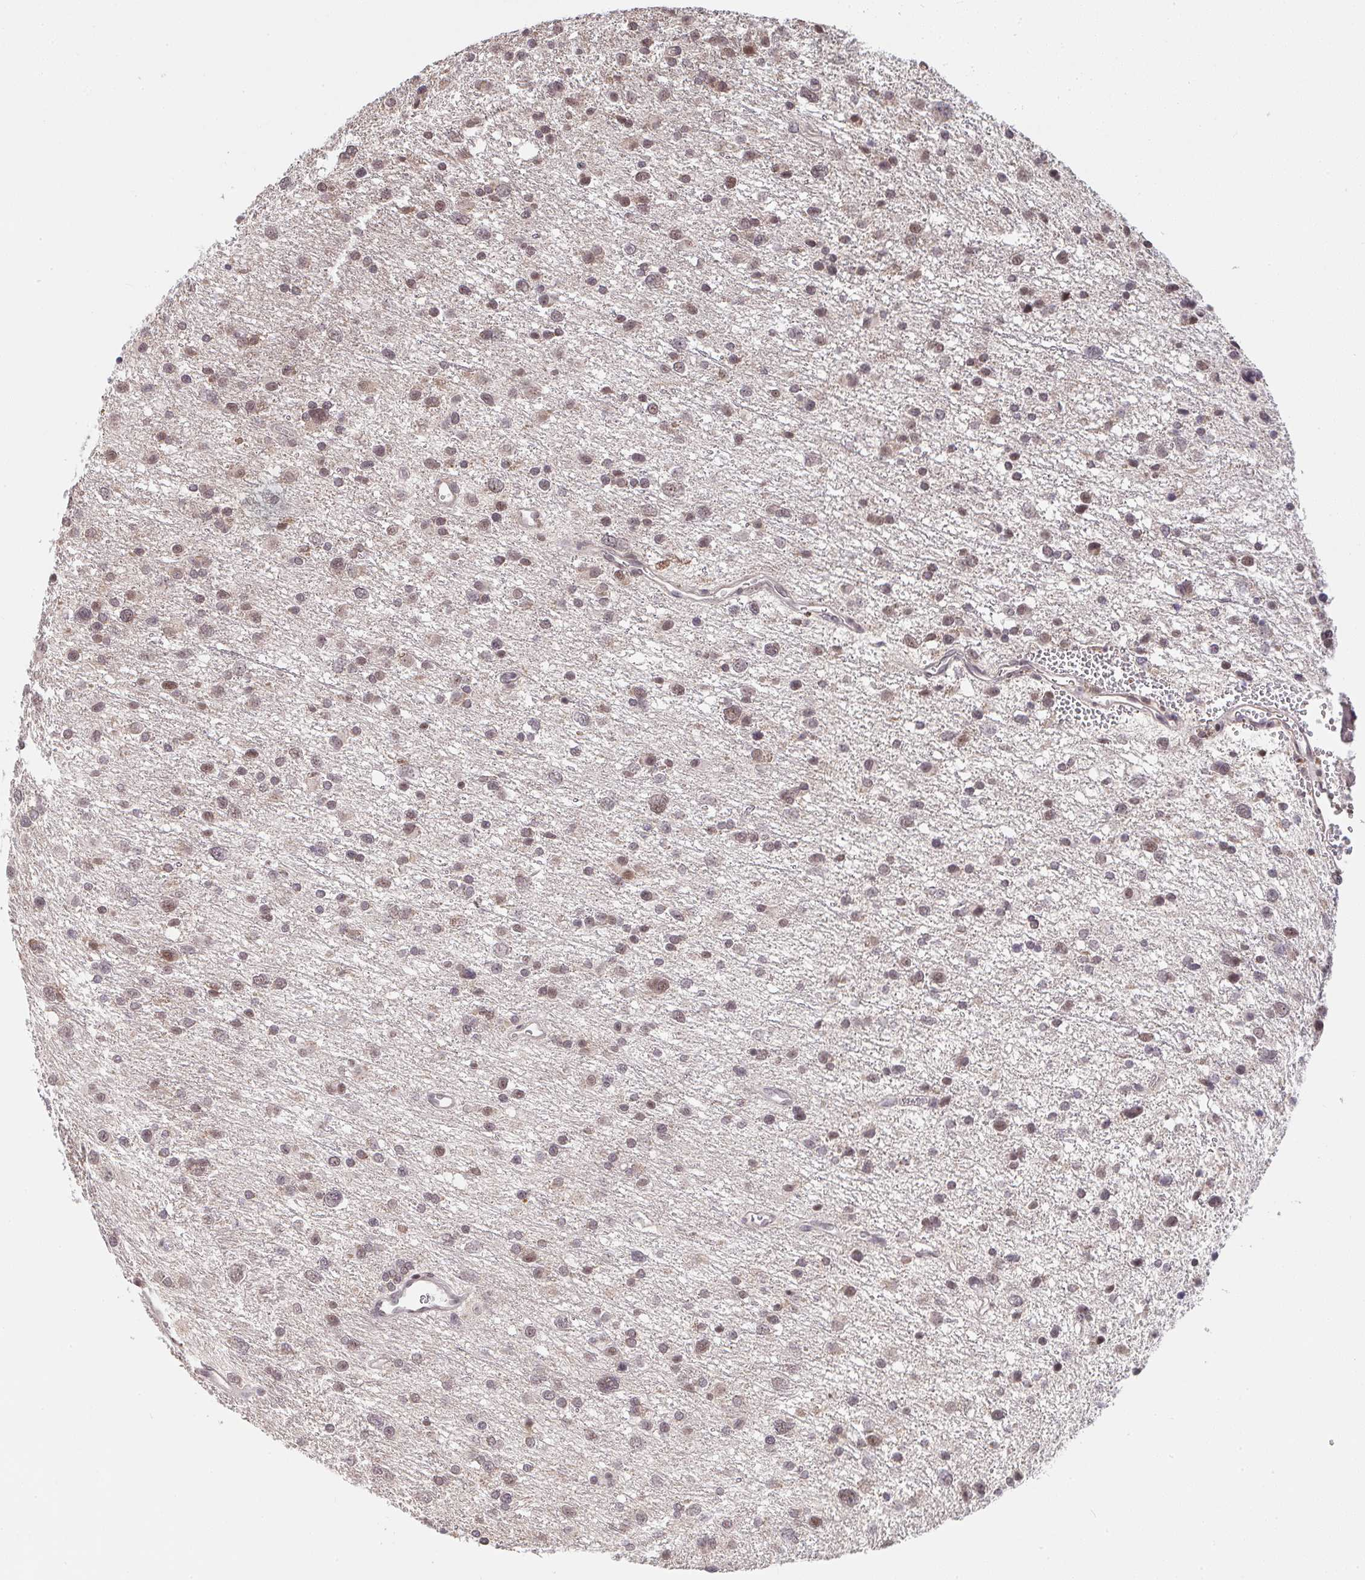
{"staining": {"intensity": "moderate", "quantity": ">75%", "location": "nuclear"}, "tissue": "glioma", "cell_type": "Tumor cells", "image_type": "cancer", "snomed": [{"axis": "morphology", "description": "Glioma, malignant, Low grade"}, {"axis": "topography", "description": "Brain"}], "caption": "This is a micrograph of immunohistochemistry (IHC) staining of malignant glioma (low-grade), which shows moderate expression in the nuclear of tumor cells.", "gene": "SAP30", "patient": {"sex": "female", "age": 55}}